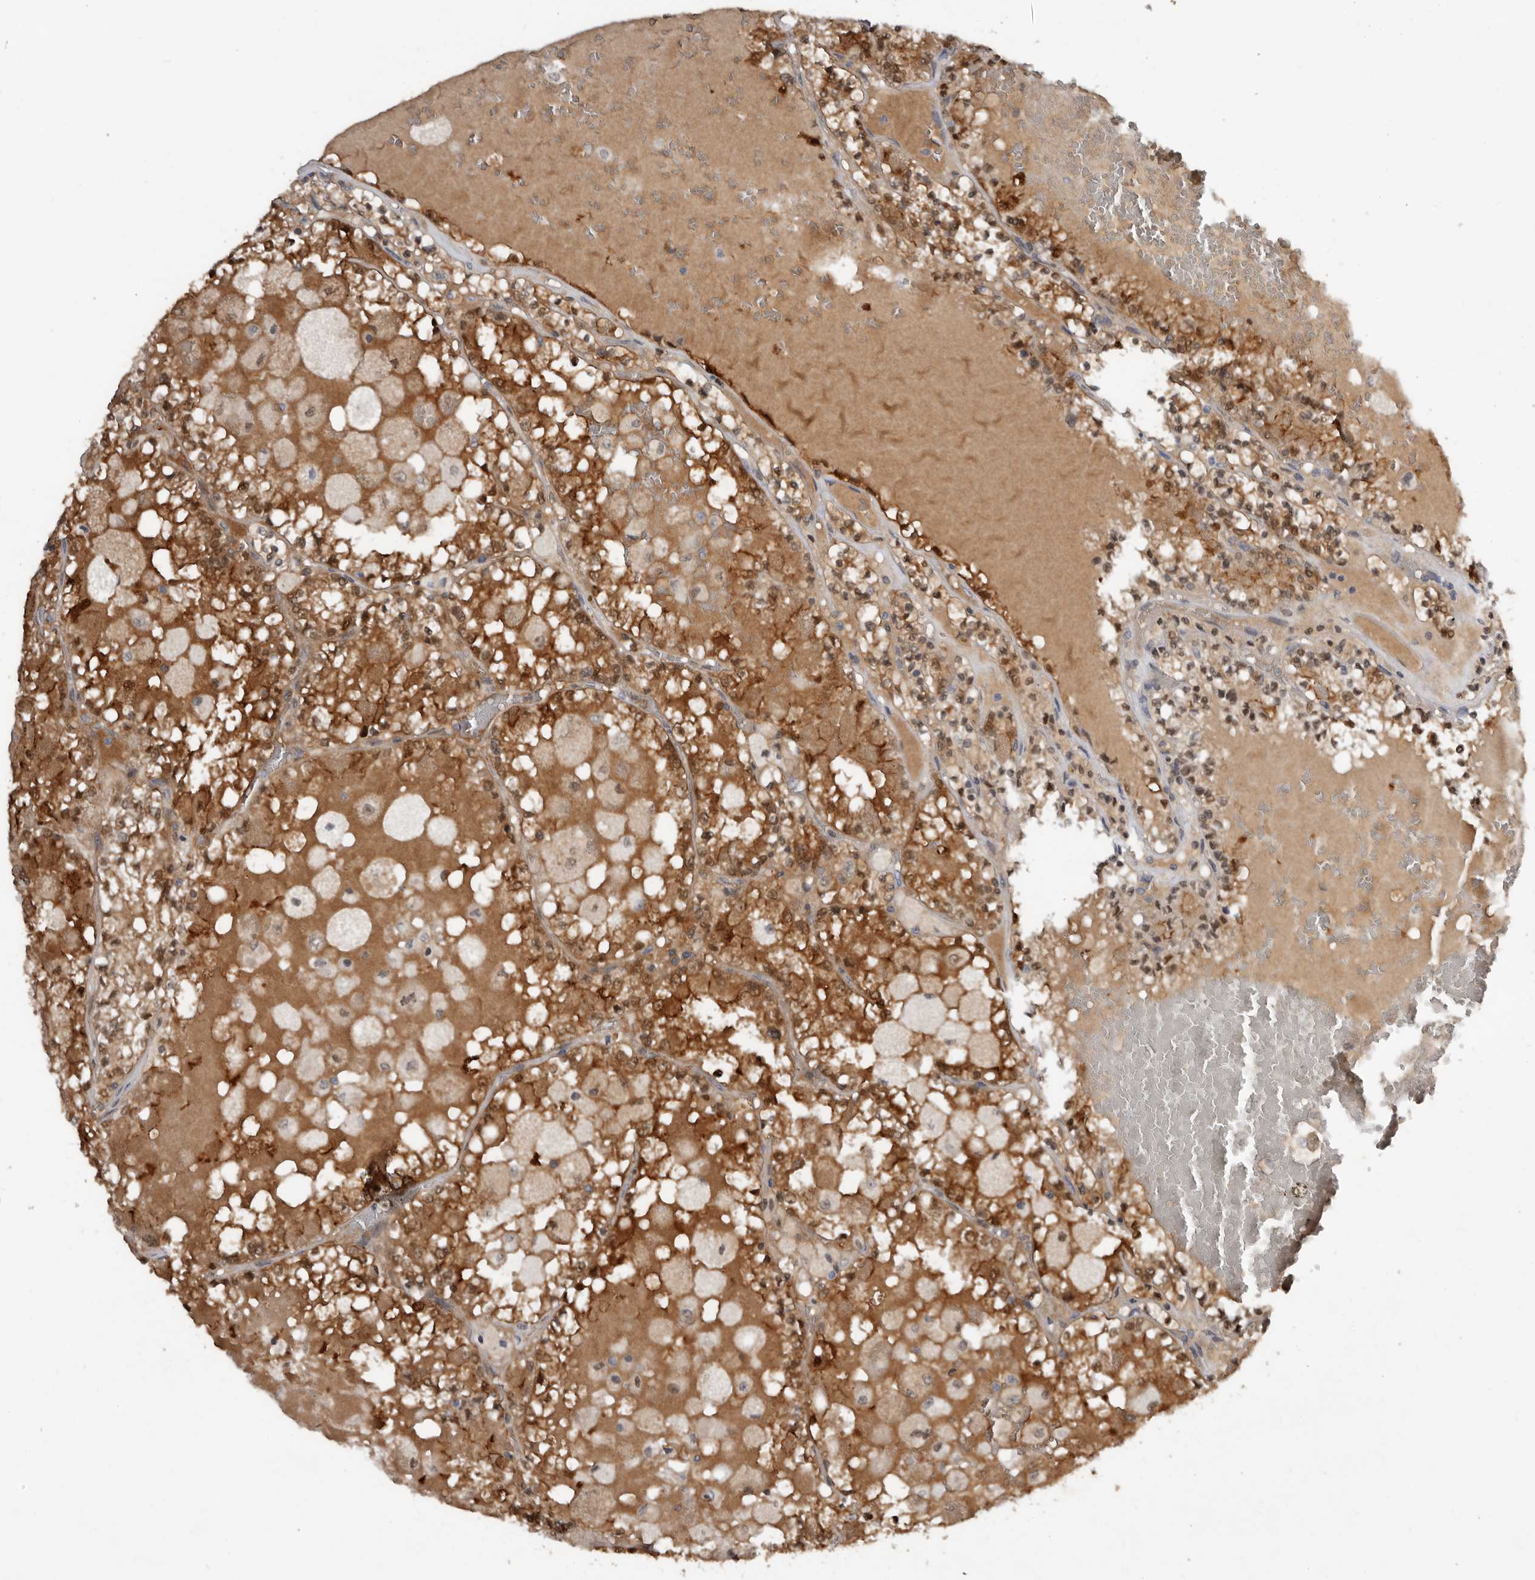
{"staining": {"intensity": "moderate", "quantity": ">75%", "location": "cytoplasmic/membranous"}, "tissue": "renal cancer", "cell_type": "Tumor cells", "image_type": "cancer", "snomed": [{"axis": "morphology", "description": "Adenocarcinoma, NOS"}, {"axis": "topography", "description": "Kidney"}], "caption": "Renal adenocarcinoma was stained to show a protein in brown. There is medium levels of moderate cytoplasmic/membranous positivity in approximately >75% of tumor cells. (IHC, brightfield microscopy, high magnification).", "gene": "RBKS", "patient": {"sex": "female", "age": 56}}